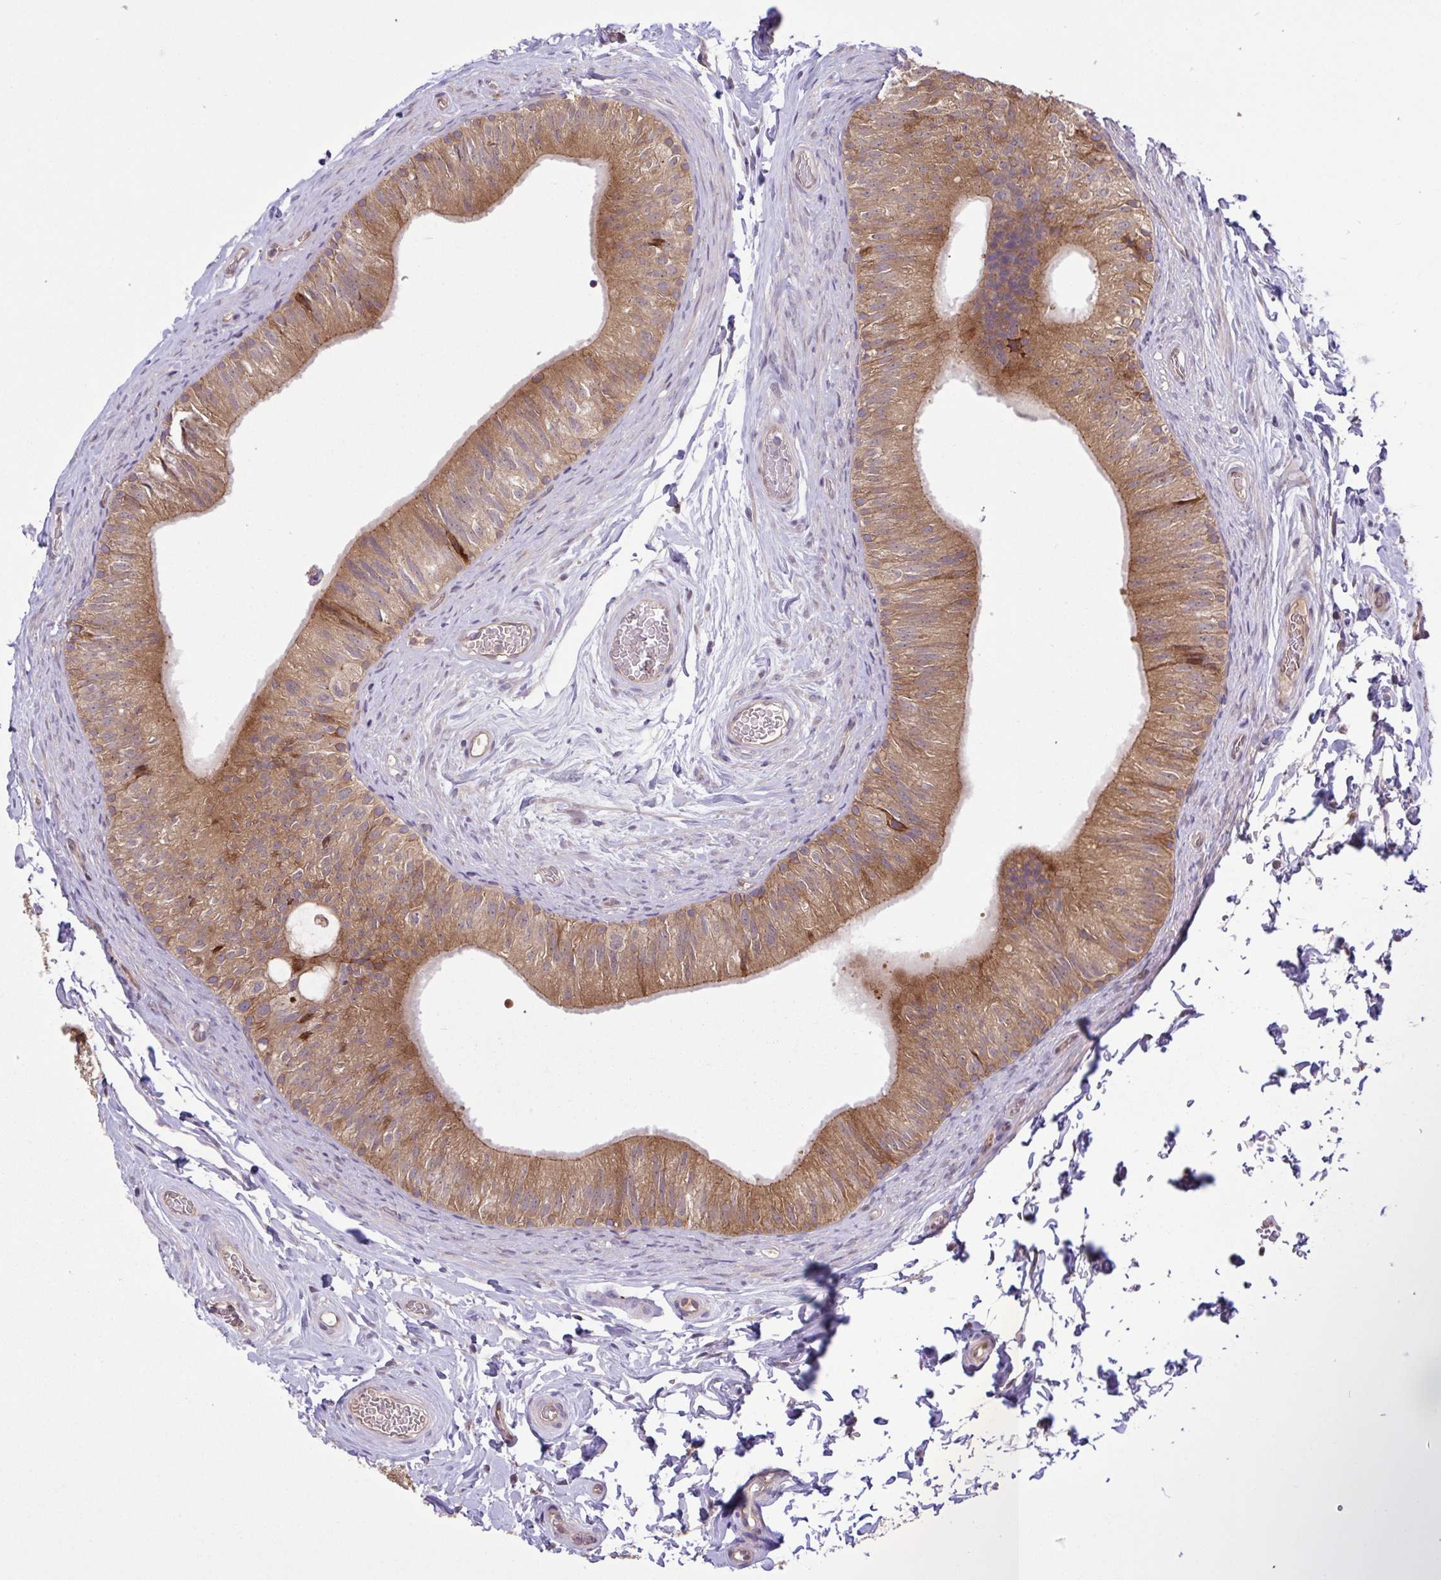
{"staining": {"intensity": "moderate", "quantity": ">75%", "location": "cytoplasmic/membranous"}, "tissue": "epididymis", "cell_type": "Glandular cells", "image_type": "normal", "snomed": [{"axis": "morphology", "description": "Normal tissue, NOS"}, {"axis": "topography", "description": "Epididymis, spermatic cord, NOS"}, {"axis": "topography", "description": "Epididymis"}], "caption": "A histopathology image of epididymis stained for a protein reveals moderate cytoplasmic/membranous brown staining in glandular cells. The staining is performed using DAB brown chromogen to label protein expression. The nuclei are counter-stained blue using hematoxylin.", "gene": "INTS10", "patient": {"sex": "male", "age": 31}}